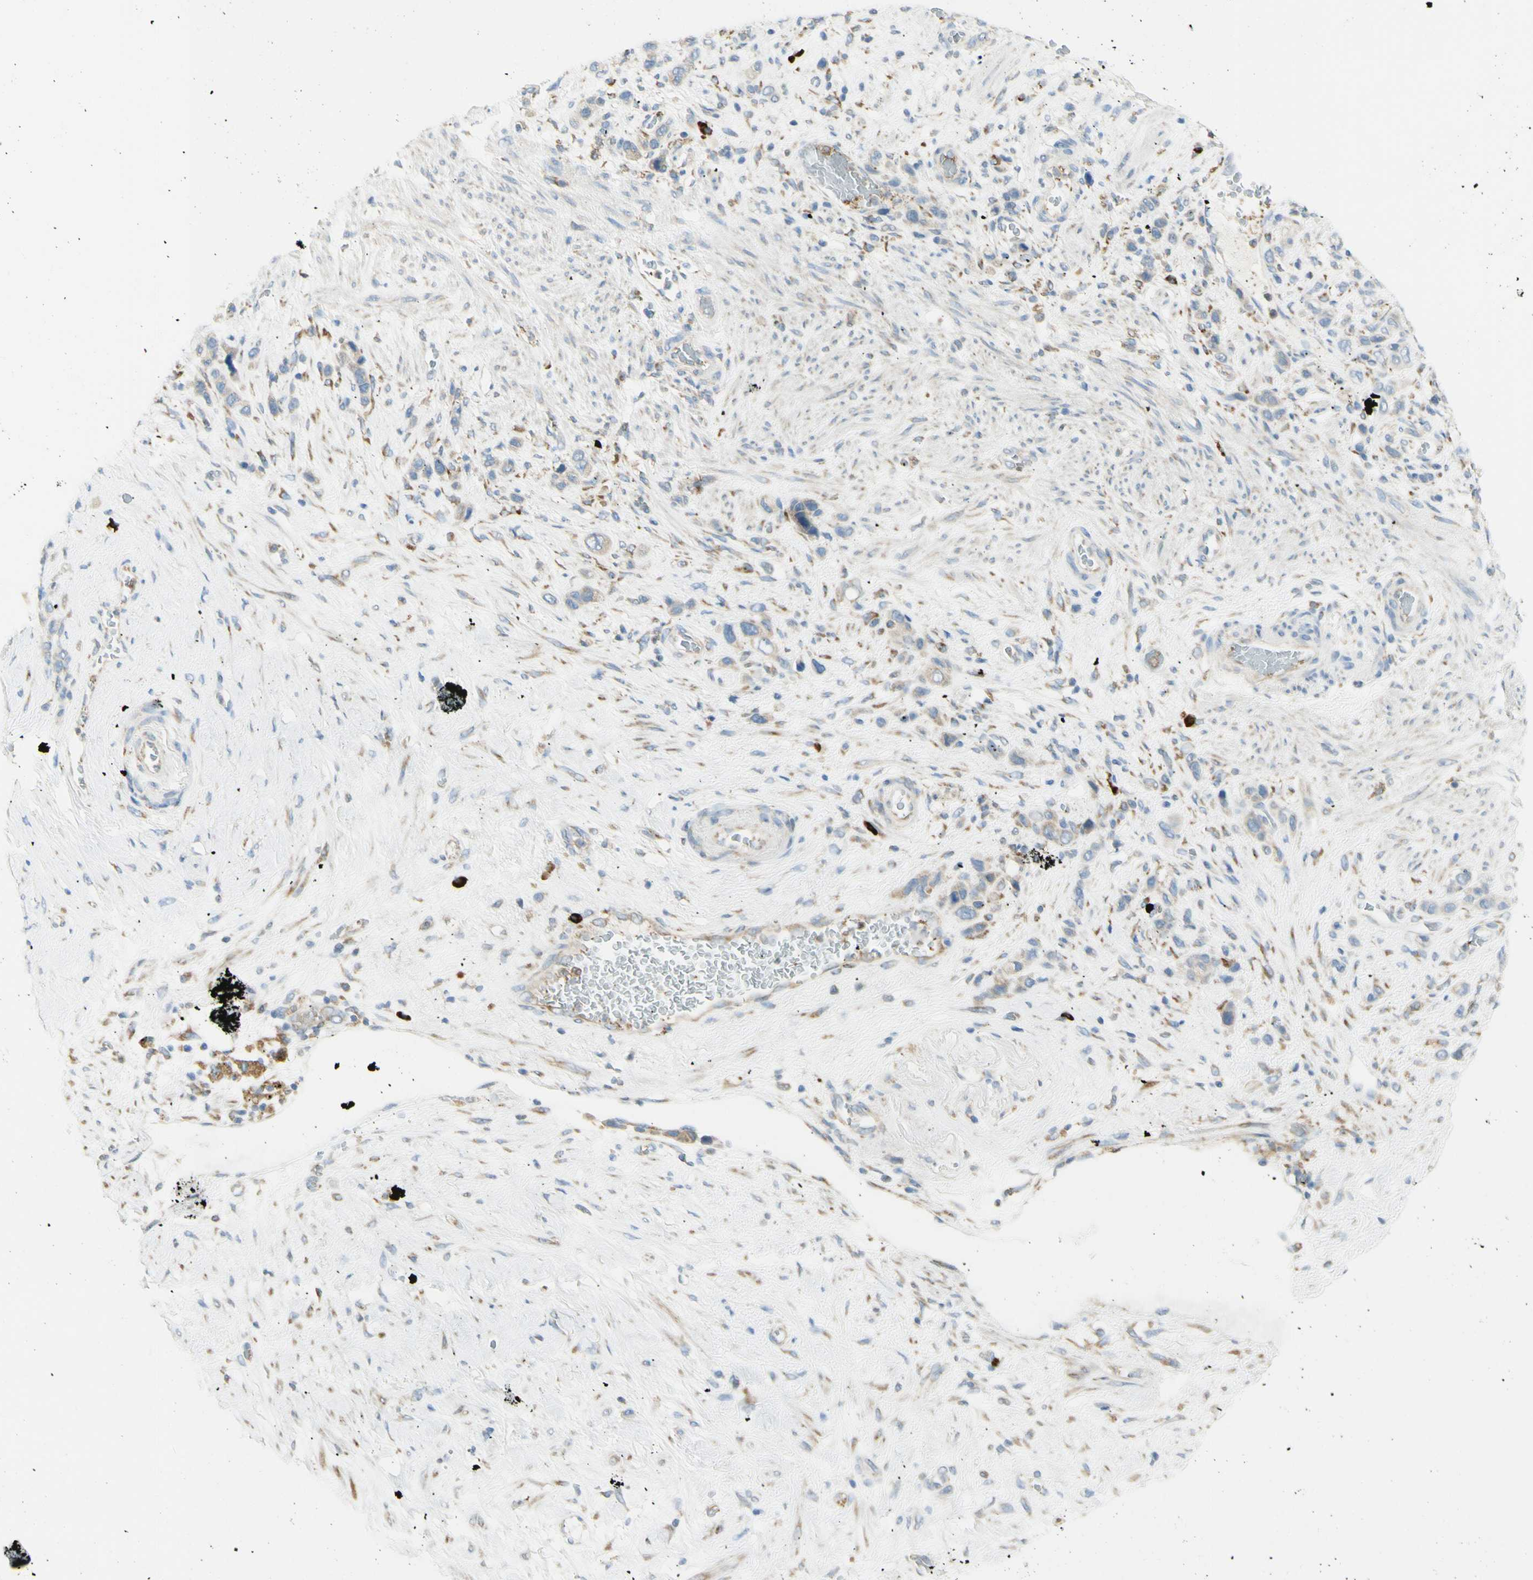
{"staining": {"intensity": "weak", "quantity": "25%-75%", "location": "cytoplasmic/membranous"}, "tissue": "stomach cancer", "cell_type": "Tumor cells", "image_type": "cancer", "snomed": [{"axis": "morphology", "description": "Adenocarcinoma, NOS"}, {"axis": "morphology", "description": "Adenocarcinoma, High grade"}, {"axis": "topography", "description": "Stomach, upper"}, {"axis": "topography", "description": "Stomach, lower"}], "caption": "A micrograph showing weak cytoplasmic/membranous staining in about 25%-75% of tumor cells in adenocarcinoma (high-grade) (stomach), as visualized by brown immunohistochemical staining.", "gene": "MANF", "patient": {"sex": "female", "age": 65}}